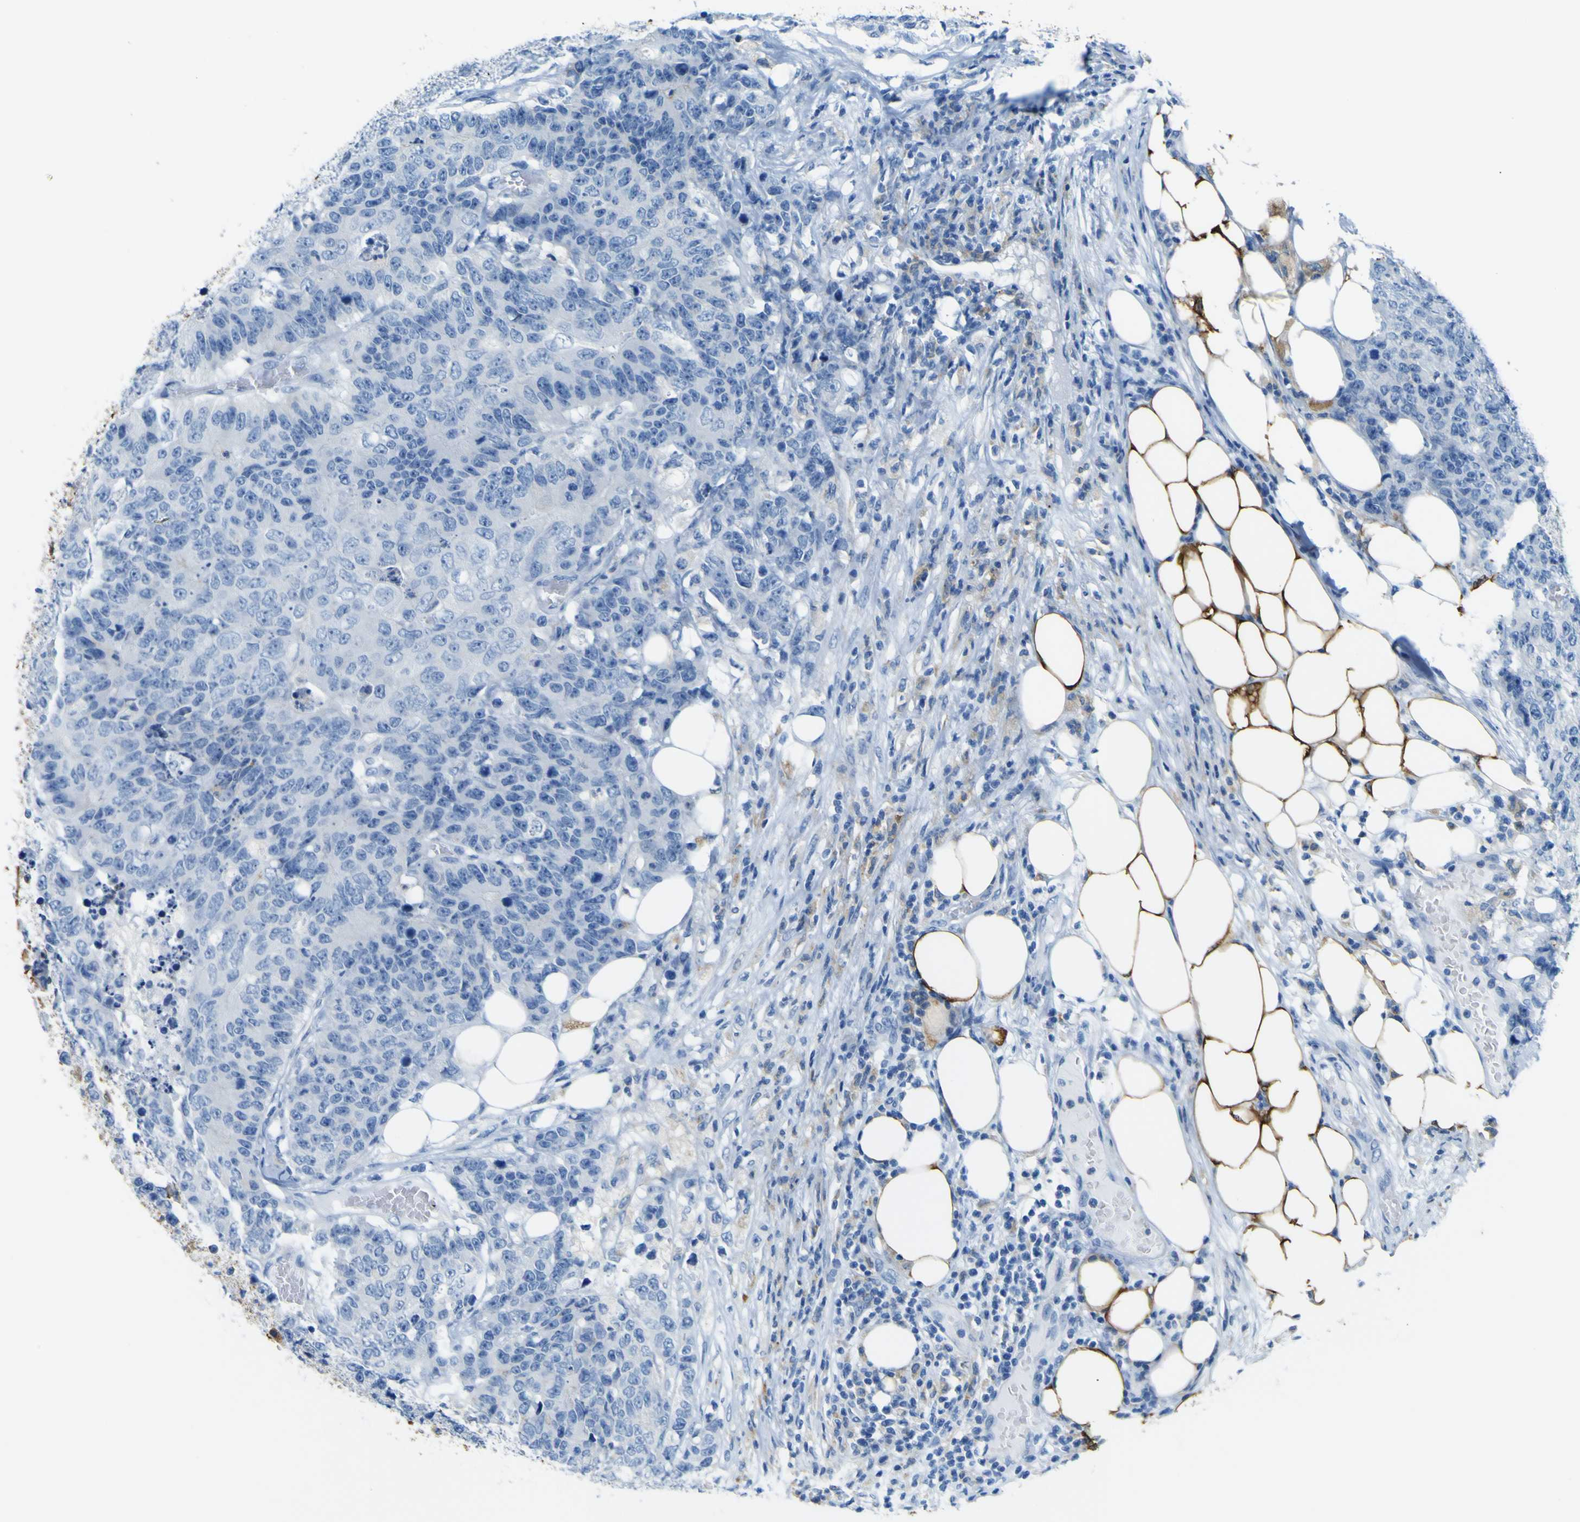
{"staining": {"intensity": "weak", "quantity": "<25%", "location": "cytoplasmic/membranous"}, "tissue": "colorectal cancer", "cell_type": "Tumor cells", "image_type": "cancer", "snomed": [{"axis": "morphology", "description": "Adenocarcinoma, NOS"}, {"axis": "topography", "description": "Colon"}], "caption": "High magnification brightfield microscopy of colorectal adenocarcinoma stained with DAB (3,3'-diaminobenzidine) (brown) and counterstained with hematoxylin (blue): tumor cells show no significant positivity. The staining is performed using DAB (3,3'-diaminobenzidine) brown chromogen with nuclei counter-stained in using hematoxylin.", "gene": "ACSL1", "patient": {"sex": "female", "age": 86}}